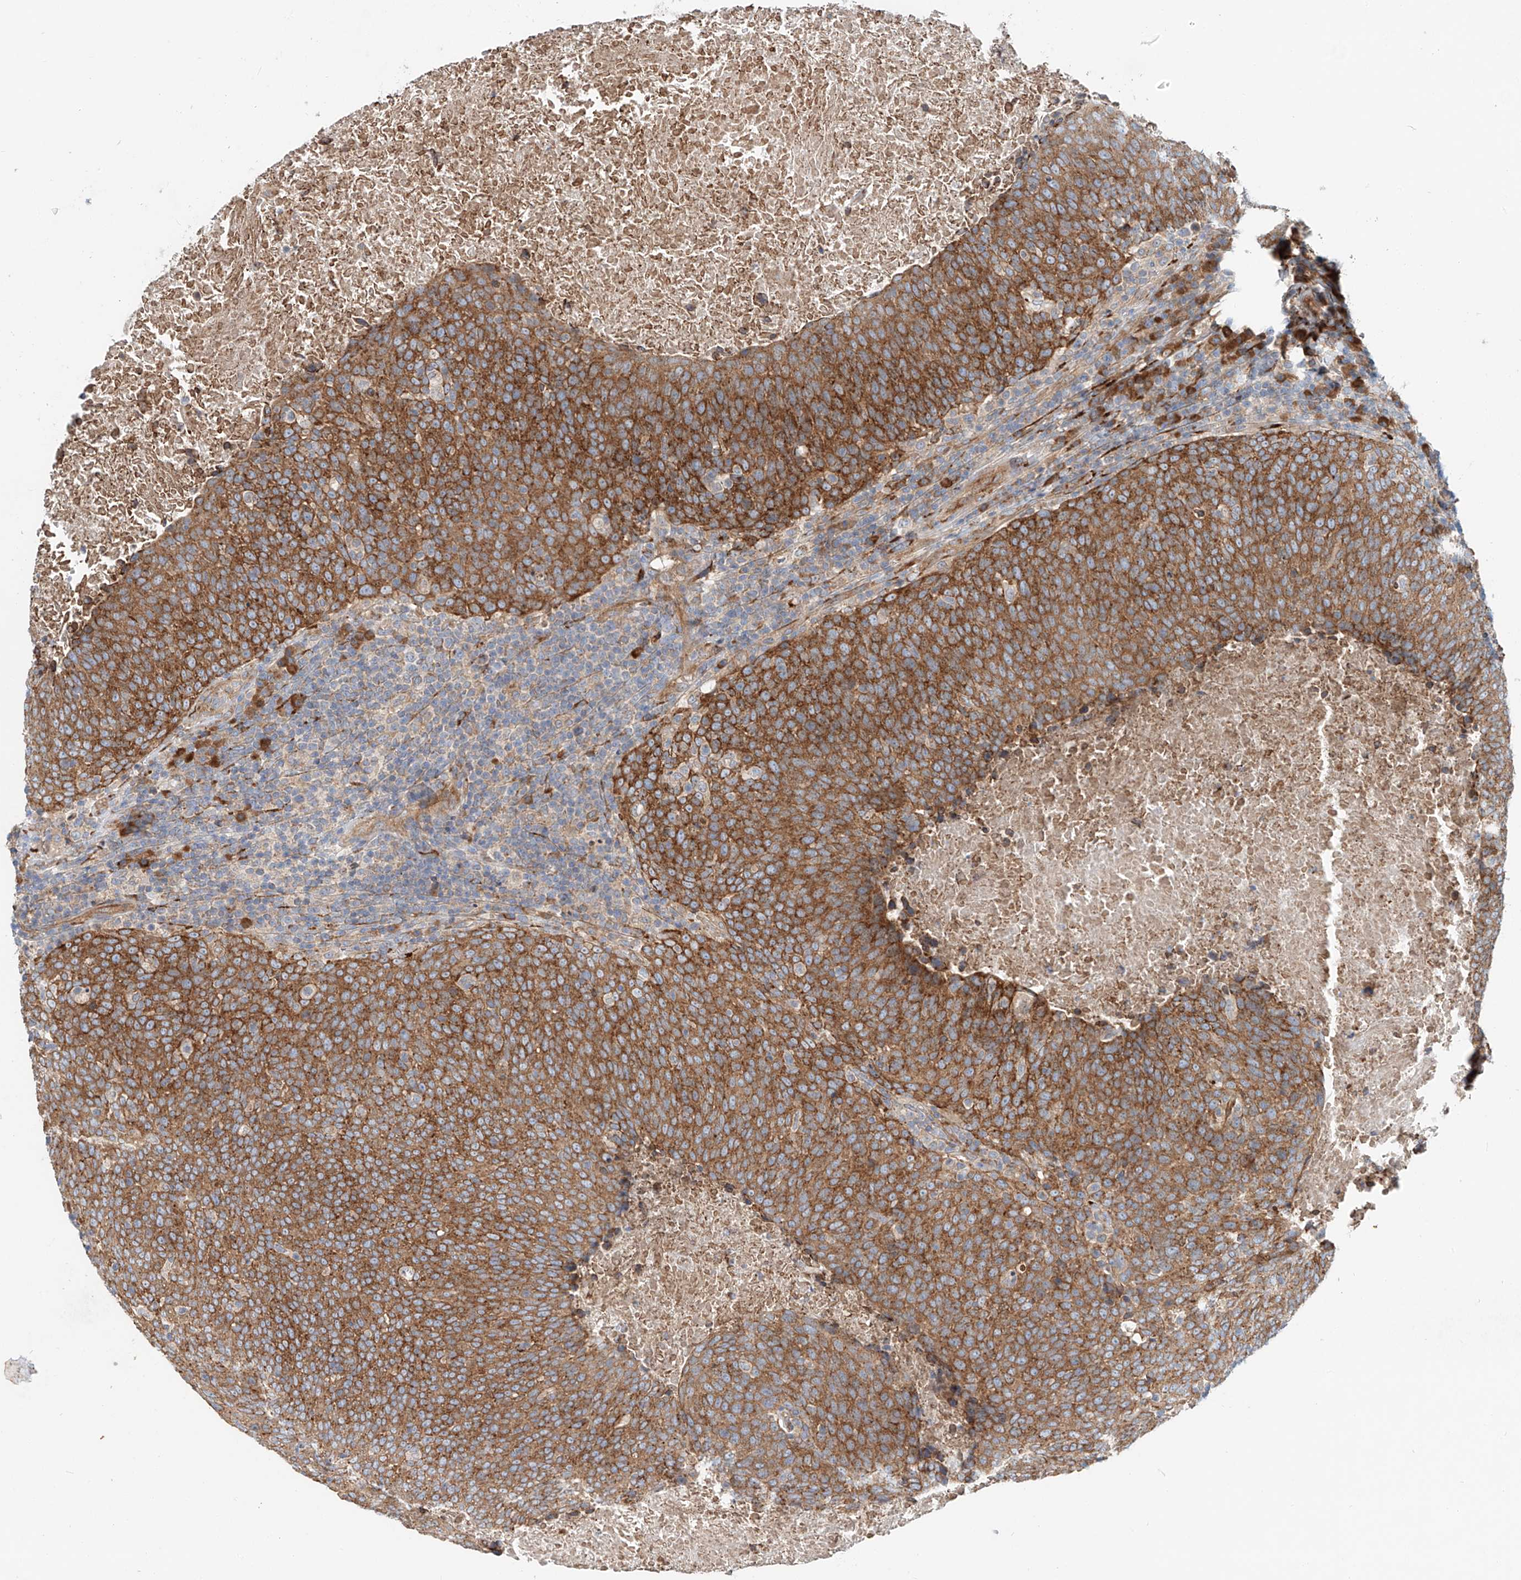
{"staining": {"intensity": "moderate", "quantity": ">75%", "location": "cytoplasmic/membranous"}, "tissue": "head and neck cancer", "cell_type": "Tumor cells", "image_type": "cancer", "snomed": [{"axis": "morphology", "description": "Squamous cell carcinoma, NOS"}, {"axis": "morphology", "description": "Squamous cell carcinoma, metastatic, NOS"}, {"axis": "topography", "description": "Lymph node"}, {"axis": "topography", "description": "Head-Neck"}], "caption": "Immunohistochemistry of head and neck squamous cell carcinoma exhibits medium levels of moderate cytoplasmic/membranous positivity in about >75% of tumor cells. (Brightfield microscopy of DAB IHC at high magnification).", "gene": "SNAP29", "patient": {"sex": "male", "age": 62}}